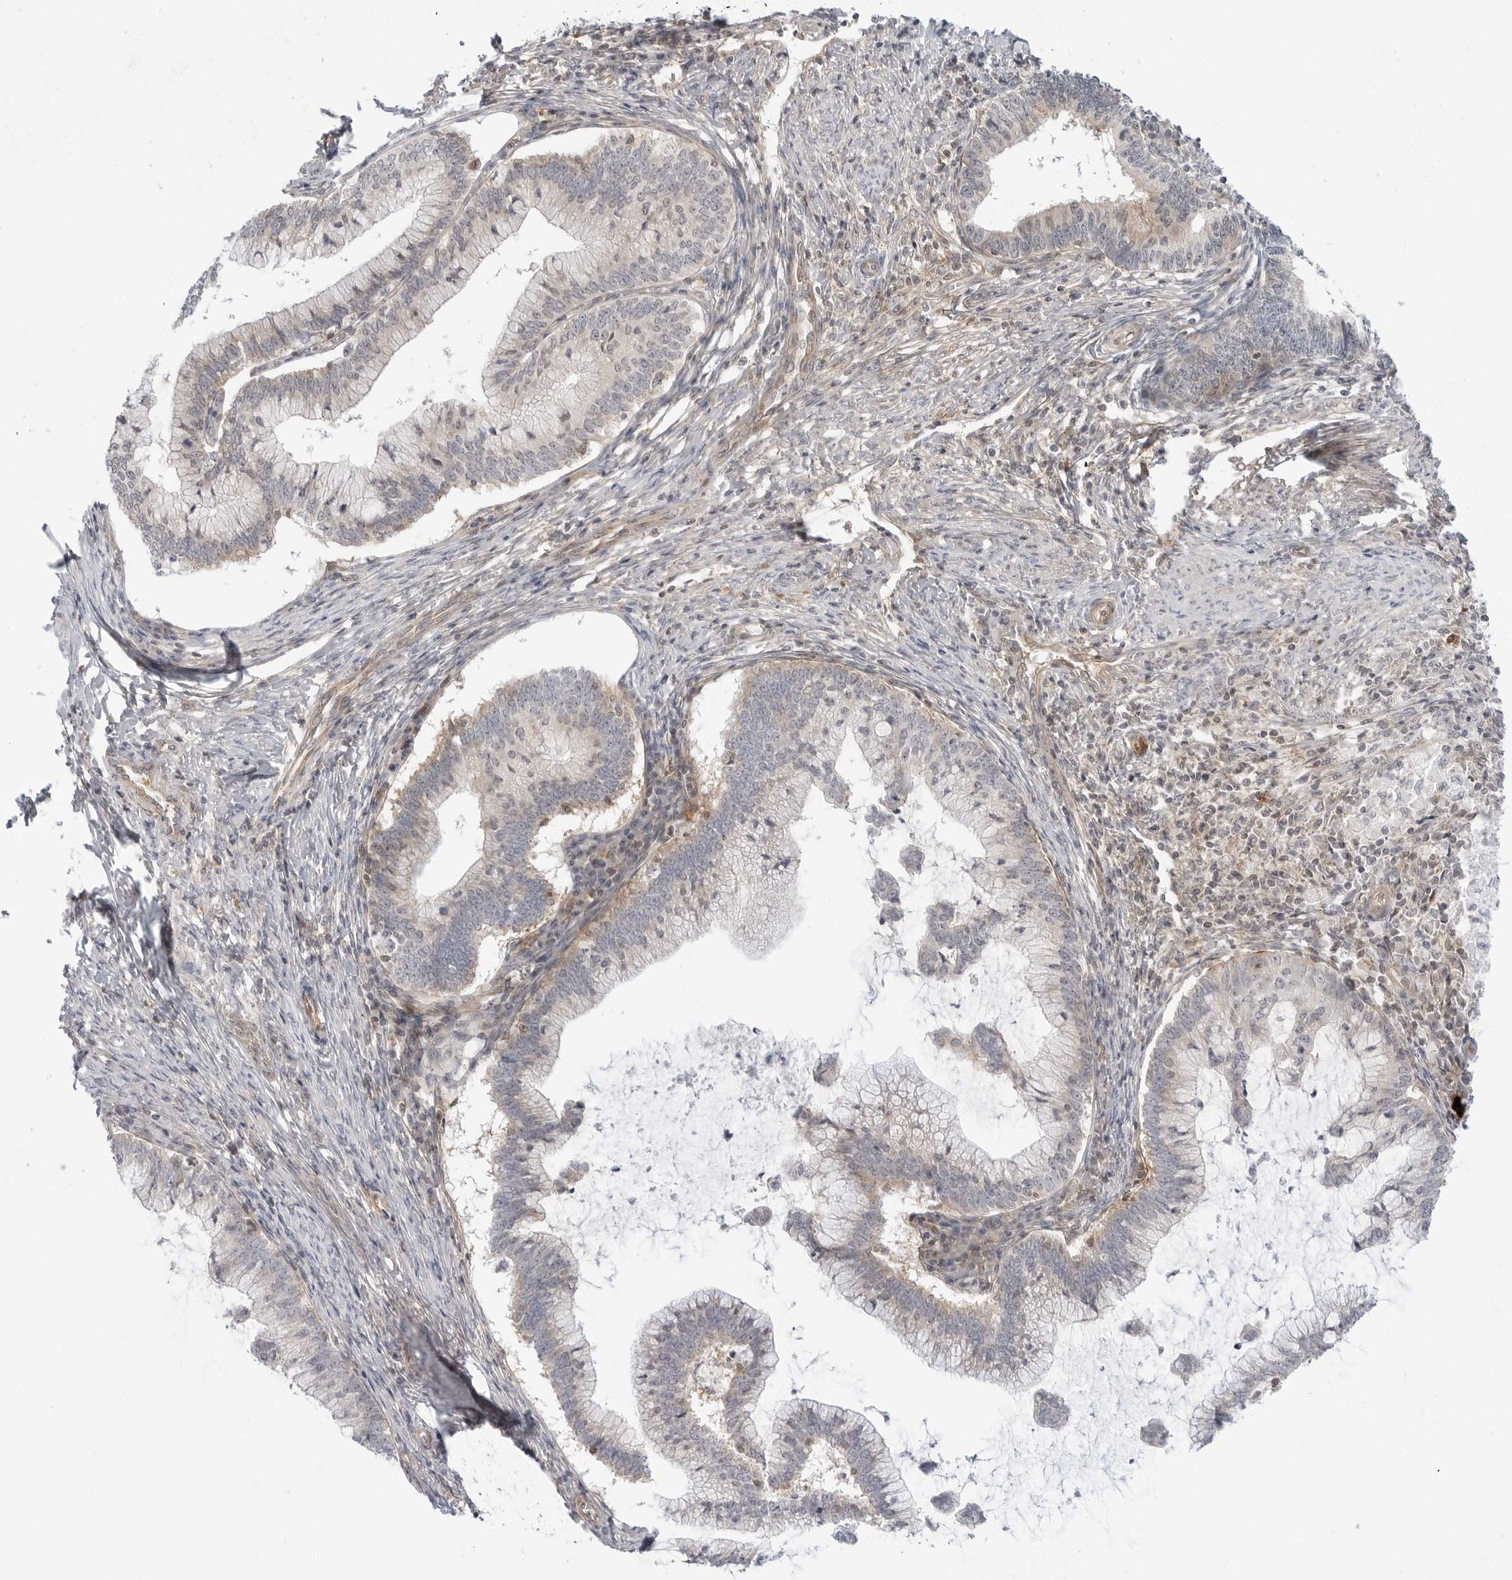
{"staining": {"intensity": "negative", "quantity": "none", "location": "none"}, "tissue": "cervical cancer", "cell_type": "Tumor cells", "image_type": "cancer", "snomed": [{"axis": "morphology", "description": "Adenocarcinoma, NOS"}, {"axis": "topography", "description": "Cervix"}], "caption": "IHC image of neoplastic tissue: cervical cancer (adenocarcinoma) stained with DAB exhibits no significant protein staining in tumor cells.", "gene": "STXBP3", "patient": {"sex": "female", "age": 36}}